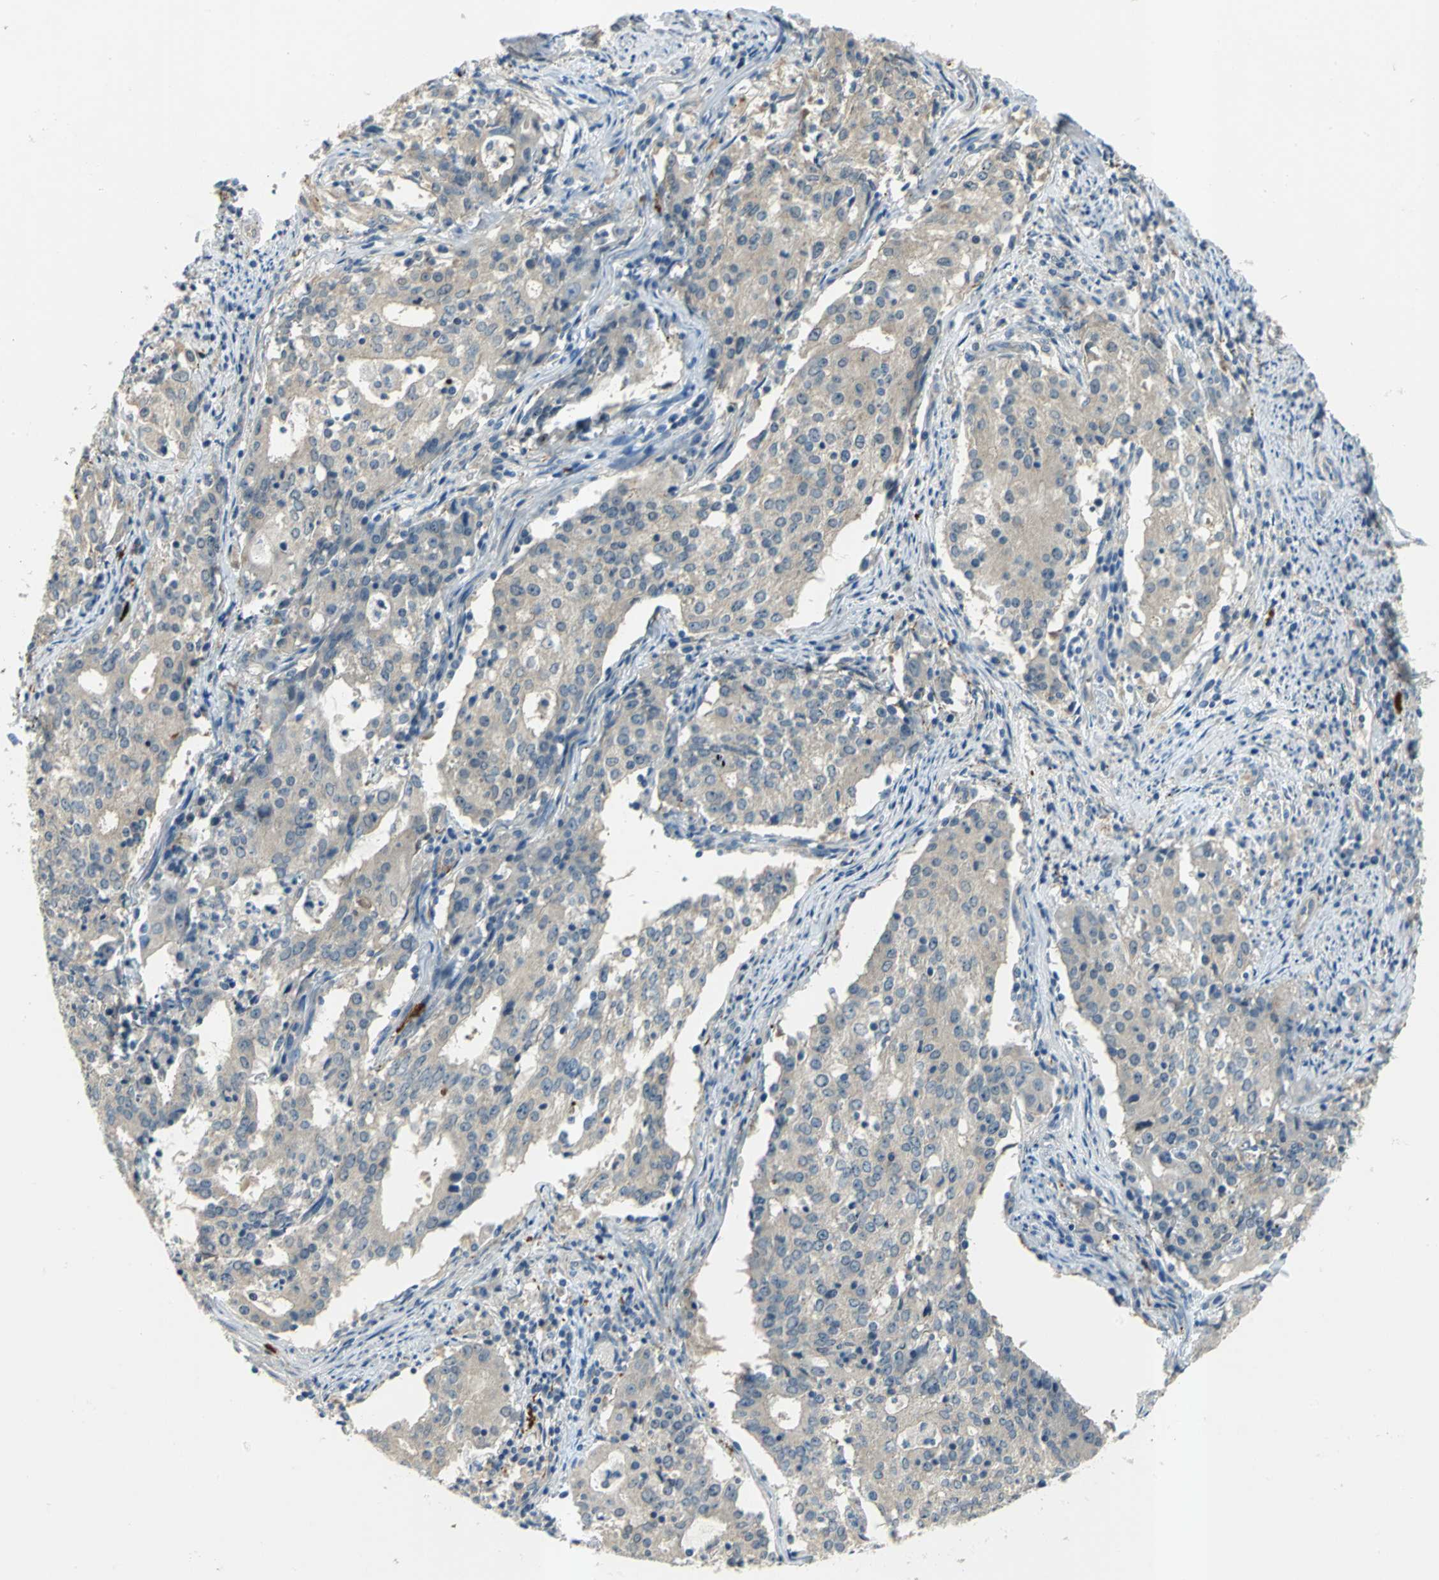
{"staining": {"intensity": "negative", "quantity": "none", "location": "none"}, "tissue": "cervical cancer", "cell_type": "Tumor cells", "image_type": "cancer", "snomed": [{"axis": "morphology", "description": "Adenocarcinoma, NOS"}, {"axis": "topography", "description": "Cervix"}], "caption": "The image reveals no staining of tumor cells in cervical cancer. (Stains: DAB immunohistochemistry with hematoxylin counter stain, Microscopy: brightfield microscopy at high magnification).", "gene": "SLC16A7", "patient": {"sex": "female", "age": 44}}